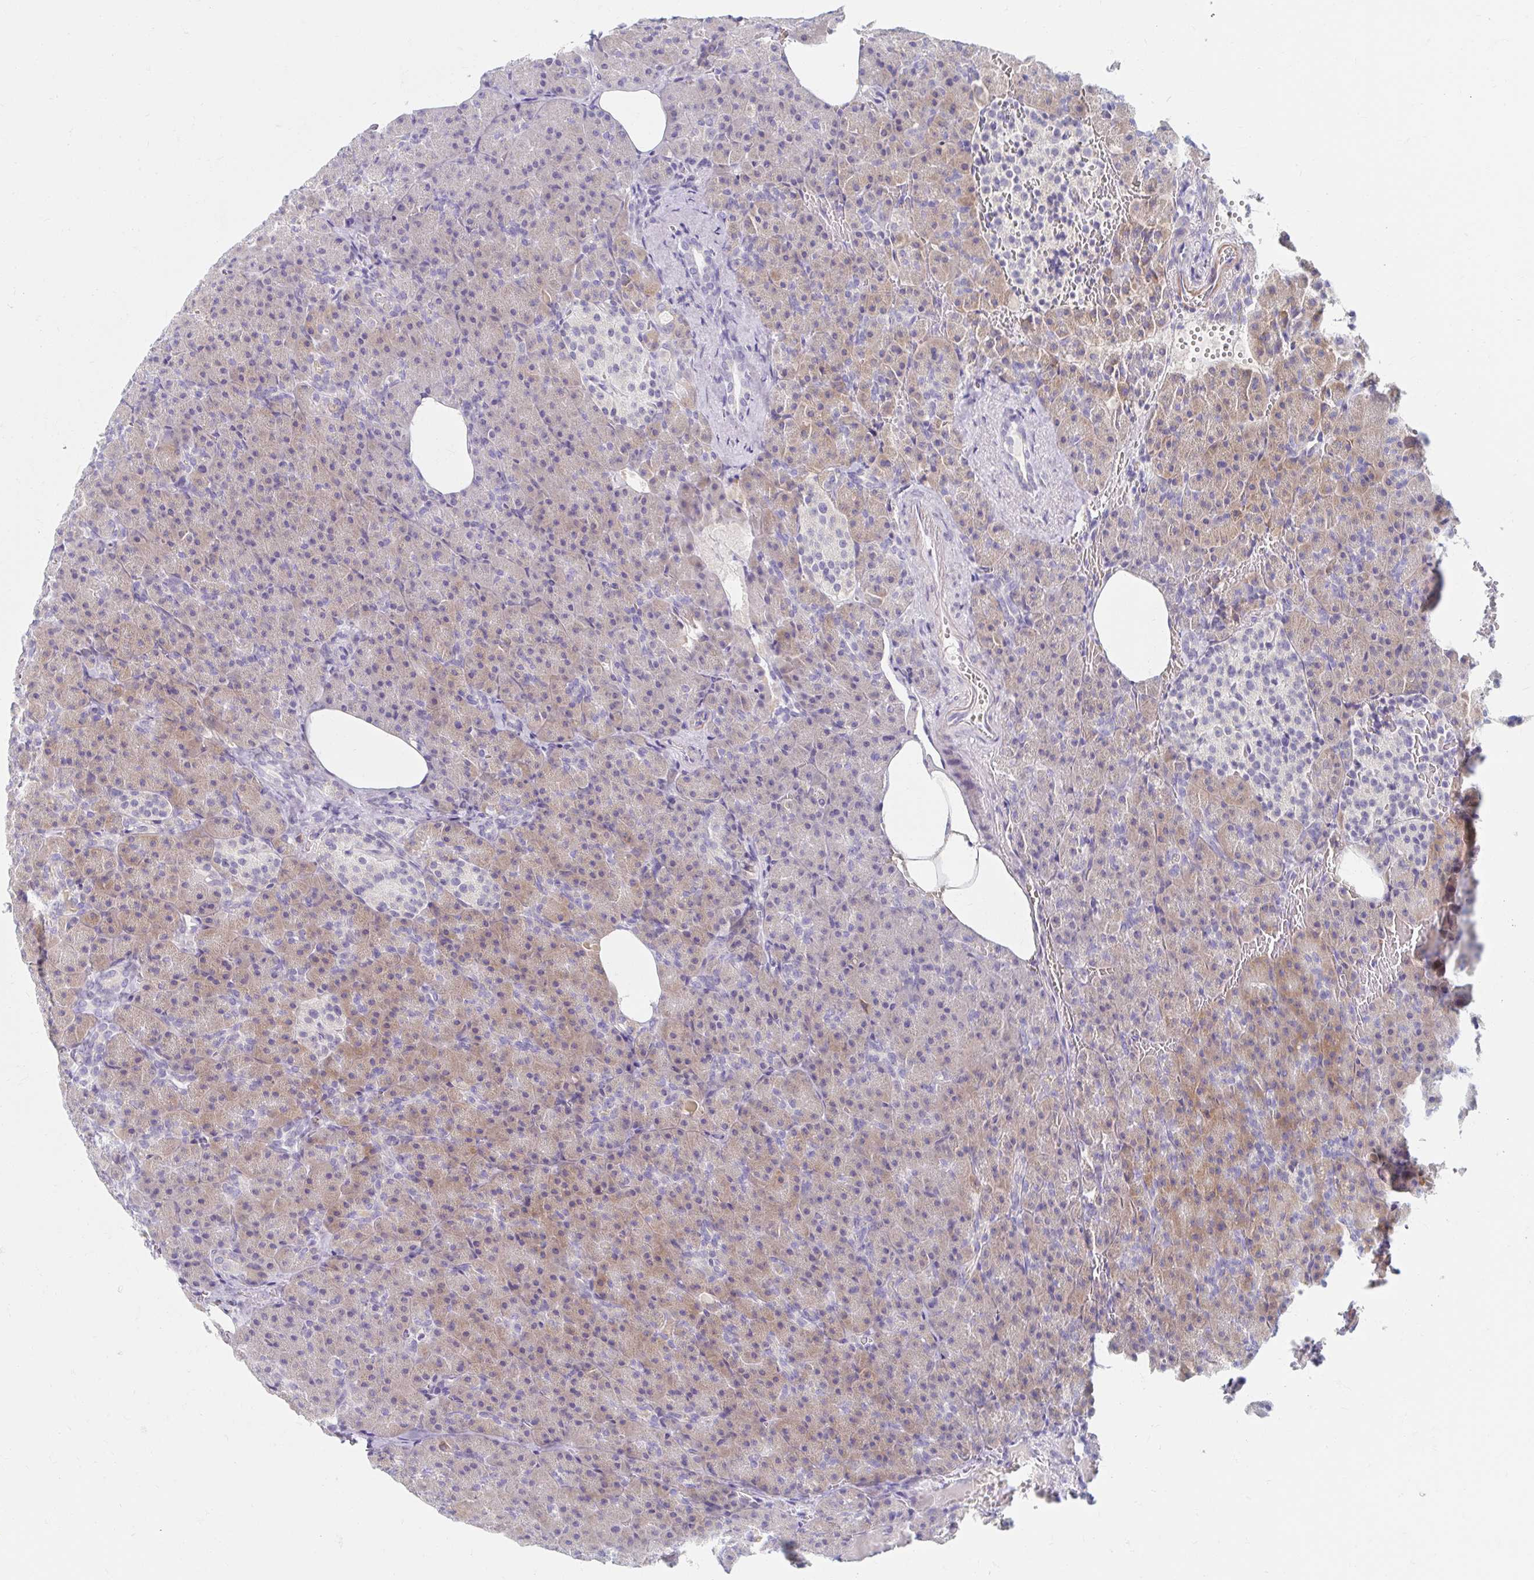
{"staining": {"intensity": "moderate", "quantity": "25%-75%", "location": "cytoplasmic/membranous"}, "tissue": "pancreas", "cell_type": "Exocrine glandular cells", "image_type": "normal", "snomed": [{"axis": "morphology", "description": "Normal tissue, NOS"}, {"axis": "topography", "description": "Pancreas"}], "caption": "Immunohistochemistry (DAB (3,3'-diaminobenzidine)) staining of unremarkable pancreas exhibits moderate cytoplasmic/membranous protein staining in approximately 25%-75% of exocrine glandular cells.", "gene": "MYLK2", "patient": {"sex": "female", "age": 74}}